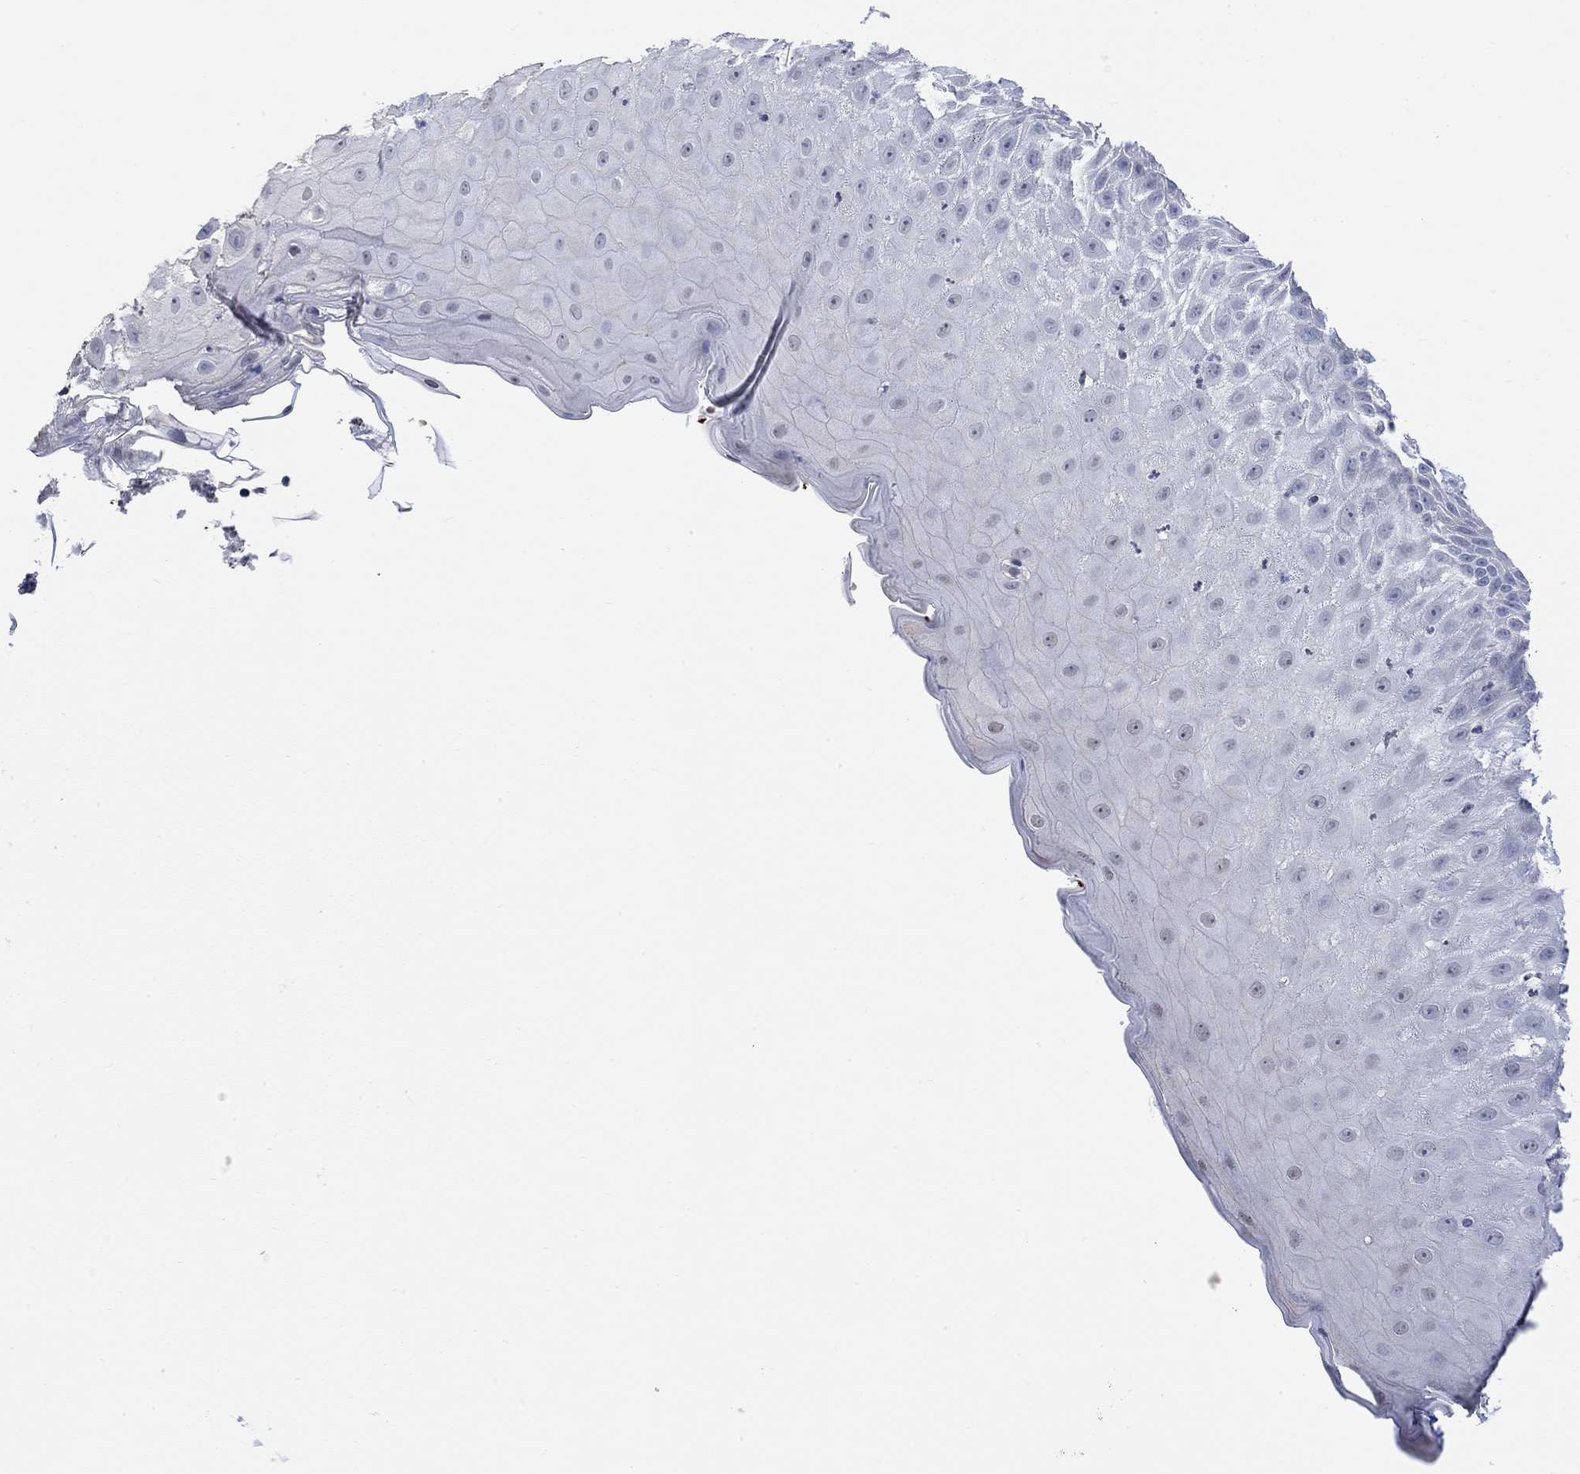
{"staining": {"intensity": "negative", "quantity": "none", "location": "none"}, "tissue": "skin cancer", "cell_type": "Tumor cells", "image_type": "cancer", "snomed": [{"axis": "morphology", "description": "Normal tissue, NOS"}, {"axis": "morphology", "description": "Squamous cell carcinoma, NOS"}, {"axis": "topography", "description": "Skin"}], "caption": "Protein analysis of skin cancer displays no significant expression in tumor cells.", "gene": "TMEM255A", "patient": {"sex": "male", "age": 79}}